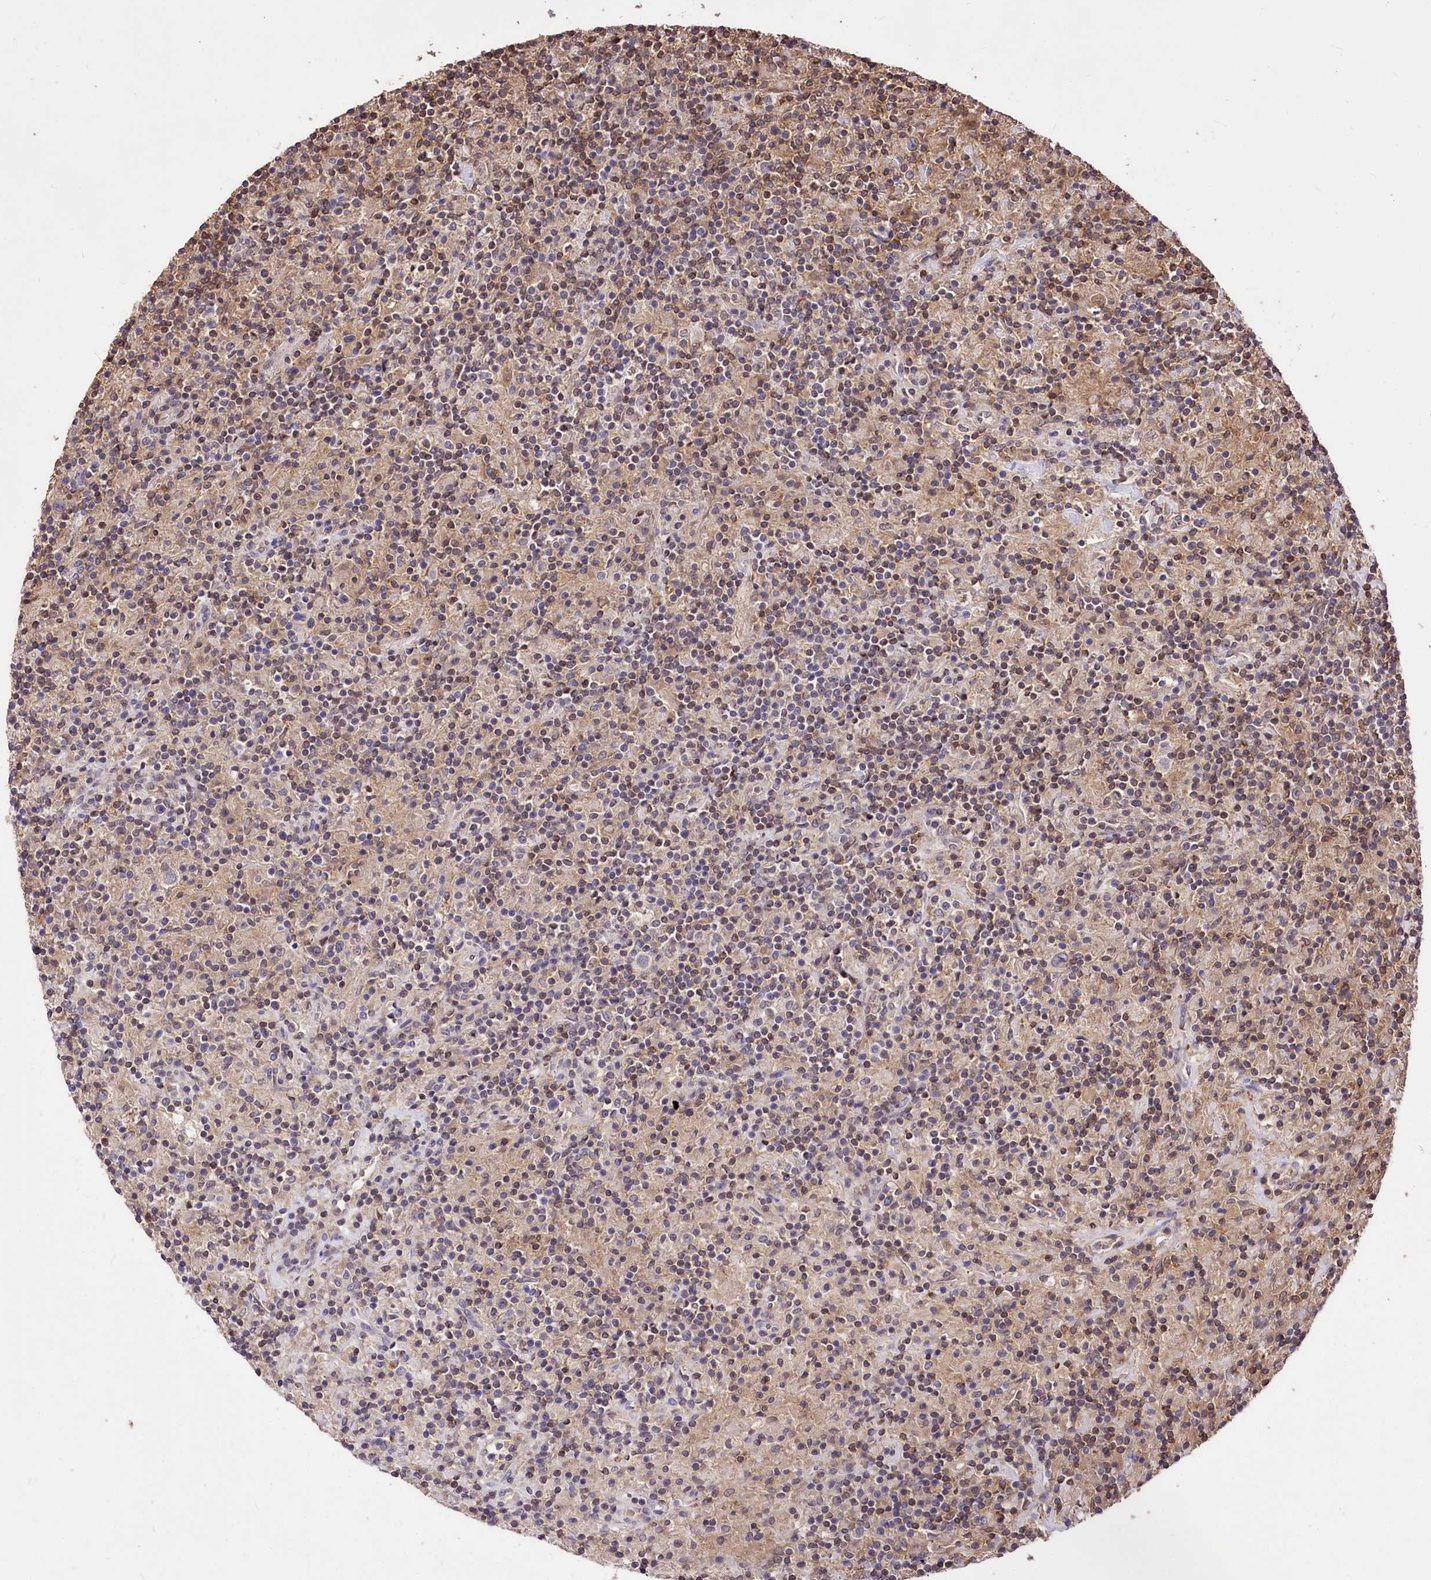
{"staining": {"intensity": "negative", "quantity": "none", "location": "none"}, "tissue": "lymphoma", "cell_type": "Tumor cells", "image_type": "cancer", "snomed": [{"axis": "morphology", "description": "Hodgkin's disease, NOS"}, {"axis": "topography", "description": "Lymph node"}], "caption": "Protein analysis of lymphoma shows no significant staining in tumor cells.", "gene": "SERGEF", "patient": {"sex": "male", "age": 70}}